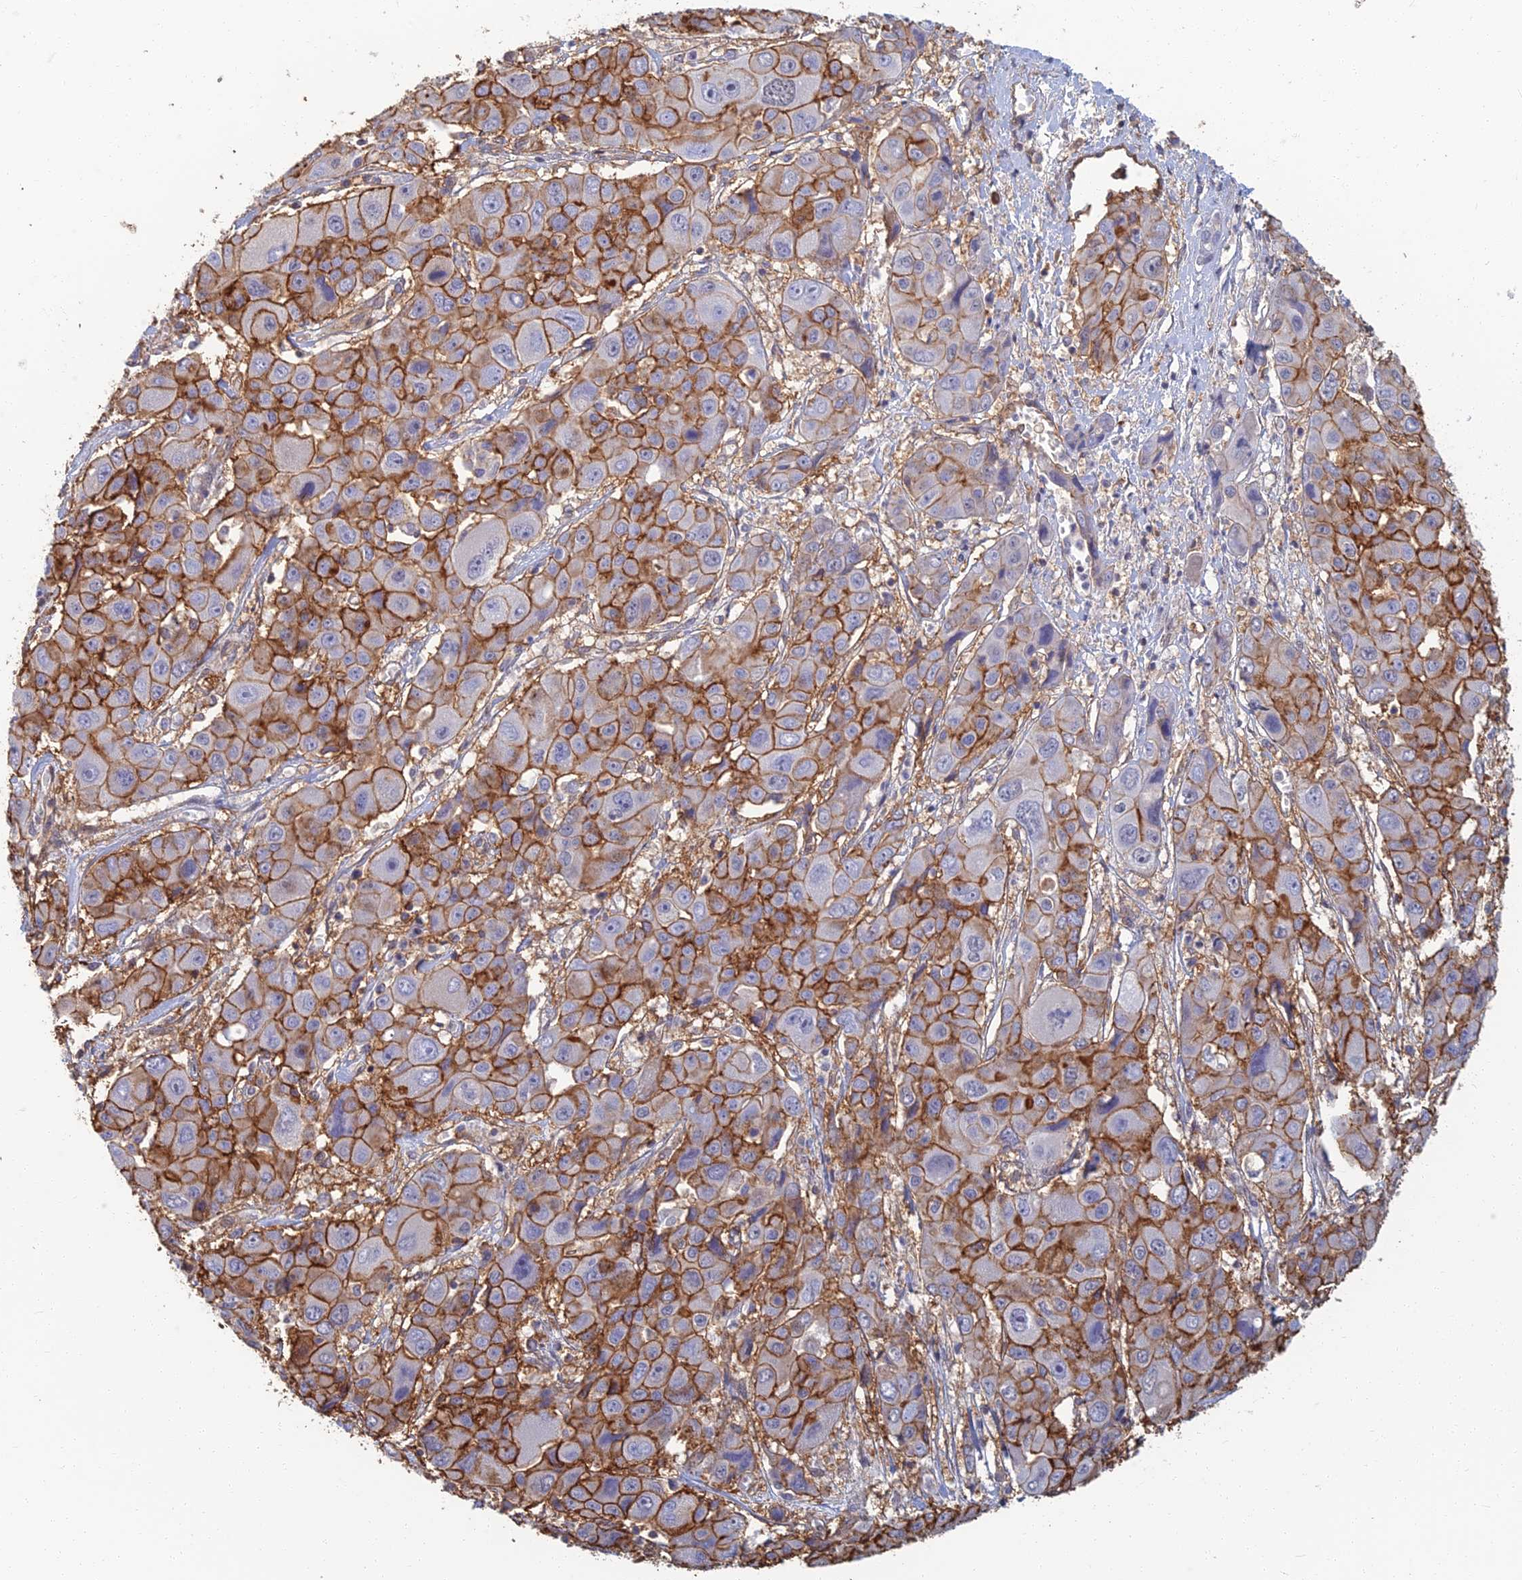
{"staining": {"intensity": "strong", "quantity": ">75%", "location": "cytoplasmic/membranous"}, "tissue": "liver cancer", "cell_type": "Tumor cells", "image_type": "cancer", "snomed": [{"axis": "morphology", "description": "Cholangiocarcinoma"}, {"axis": "topography", "description": "Liver"}], "caption": "Brown immunohistochemical staining in cholangiocarcinoma (liver) shows strong cytoplasmic/membranous staining in approximately >75% of tumor cells.", "gene": "LRRN3", "patient": {"sex": "male", "age": 67}}